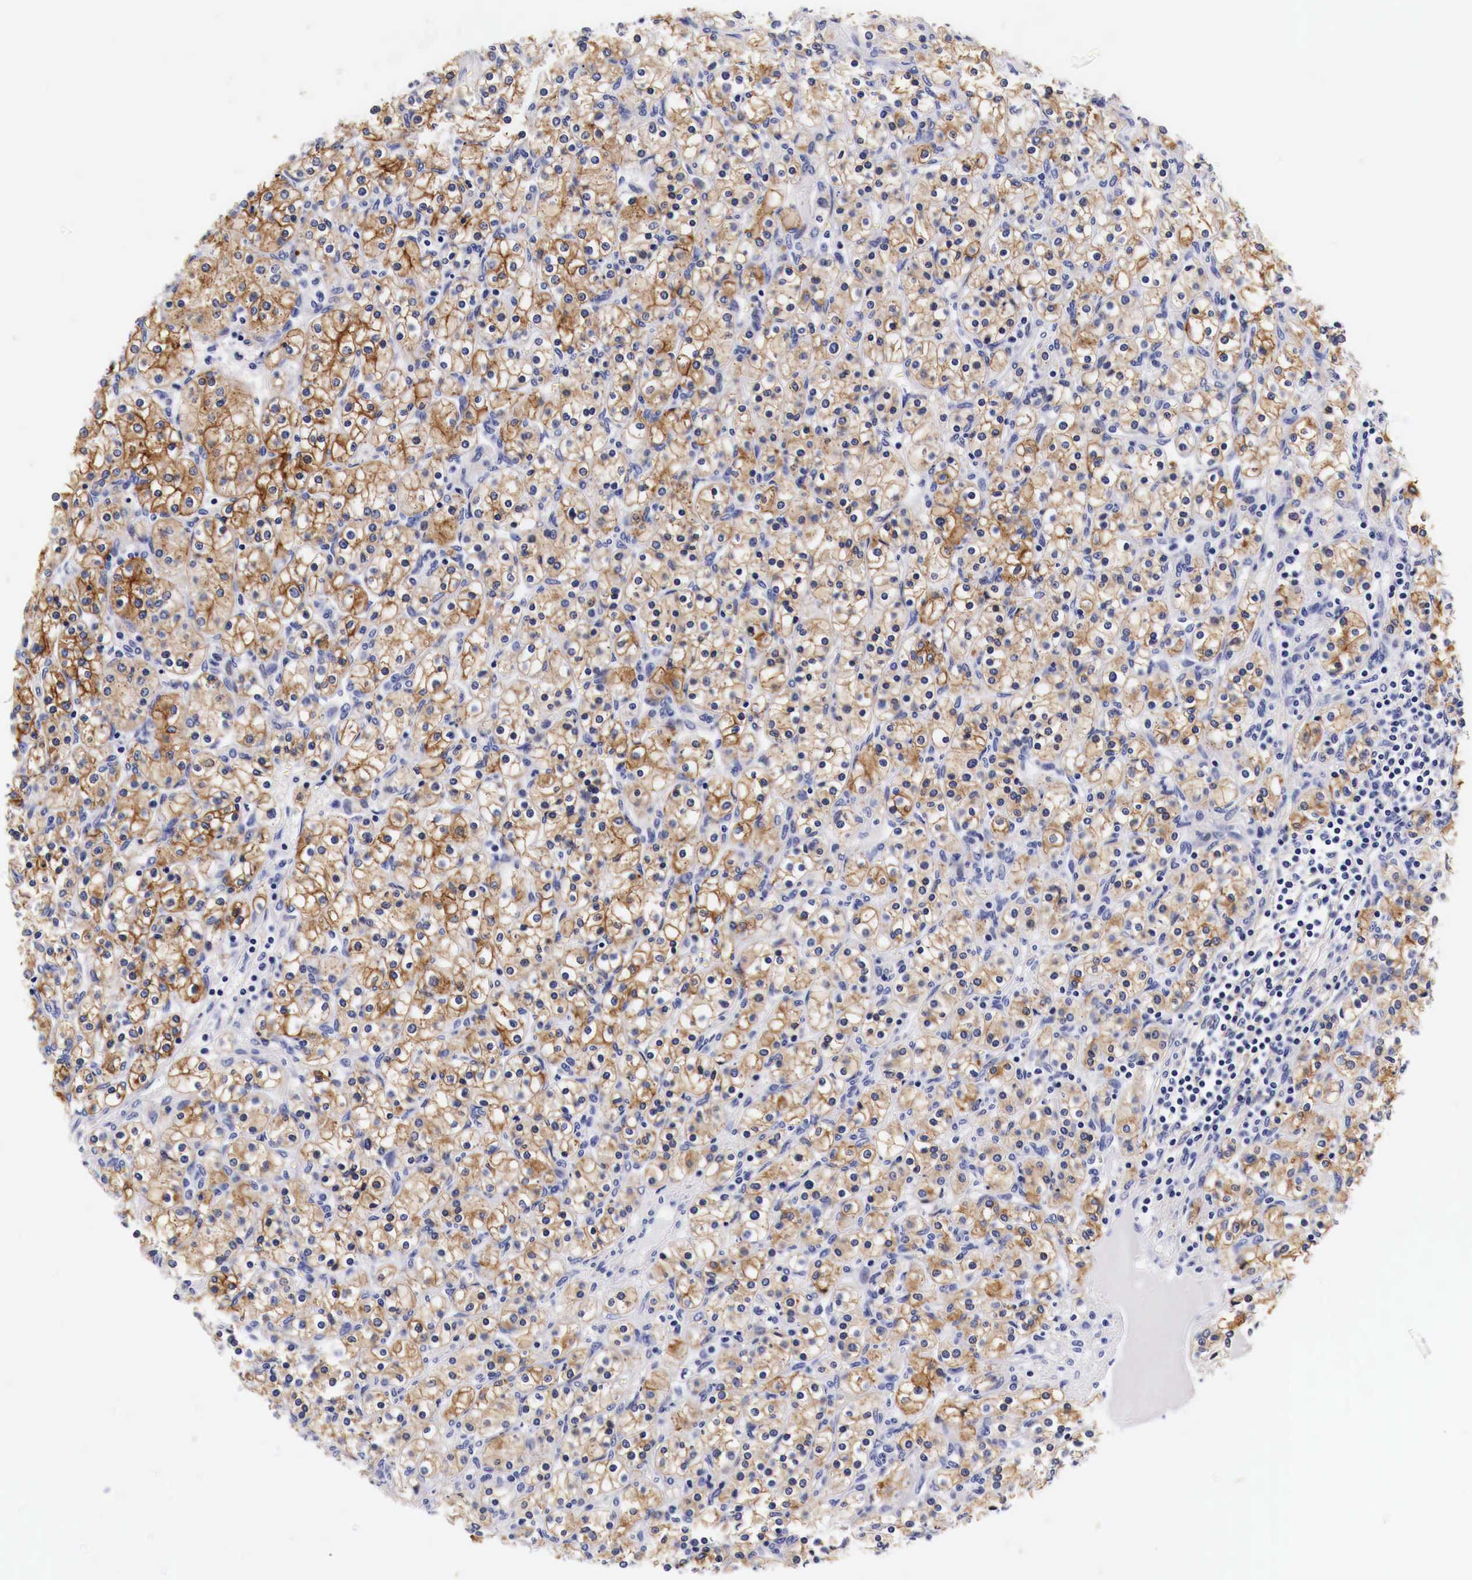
{"staining": {"intensity": "strong", "quantity": ">75%", "location": "cytoplasmic/membranous"}, "tissue": "renal cancer", "cell_type": "Tumor cells", "image_type": "cancer", "snomed": [{"axis": "morphology", "description": "Adenocarcinoma, NOS"}, {"axis": "topography", "description": "Kidney"}], "caption": "Immunohistochemistry of adenocarcinoma (renal) demonstrates high levels of strong cytoplasmic/membranous staining in about >75% of tumor cells.", "gene": "EGFR", "patient": {"sex": "male", "age": 77}}